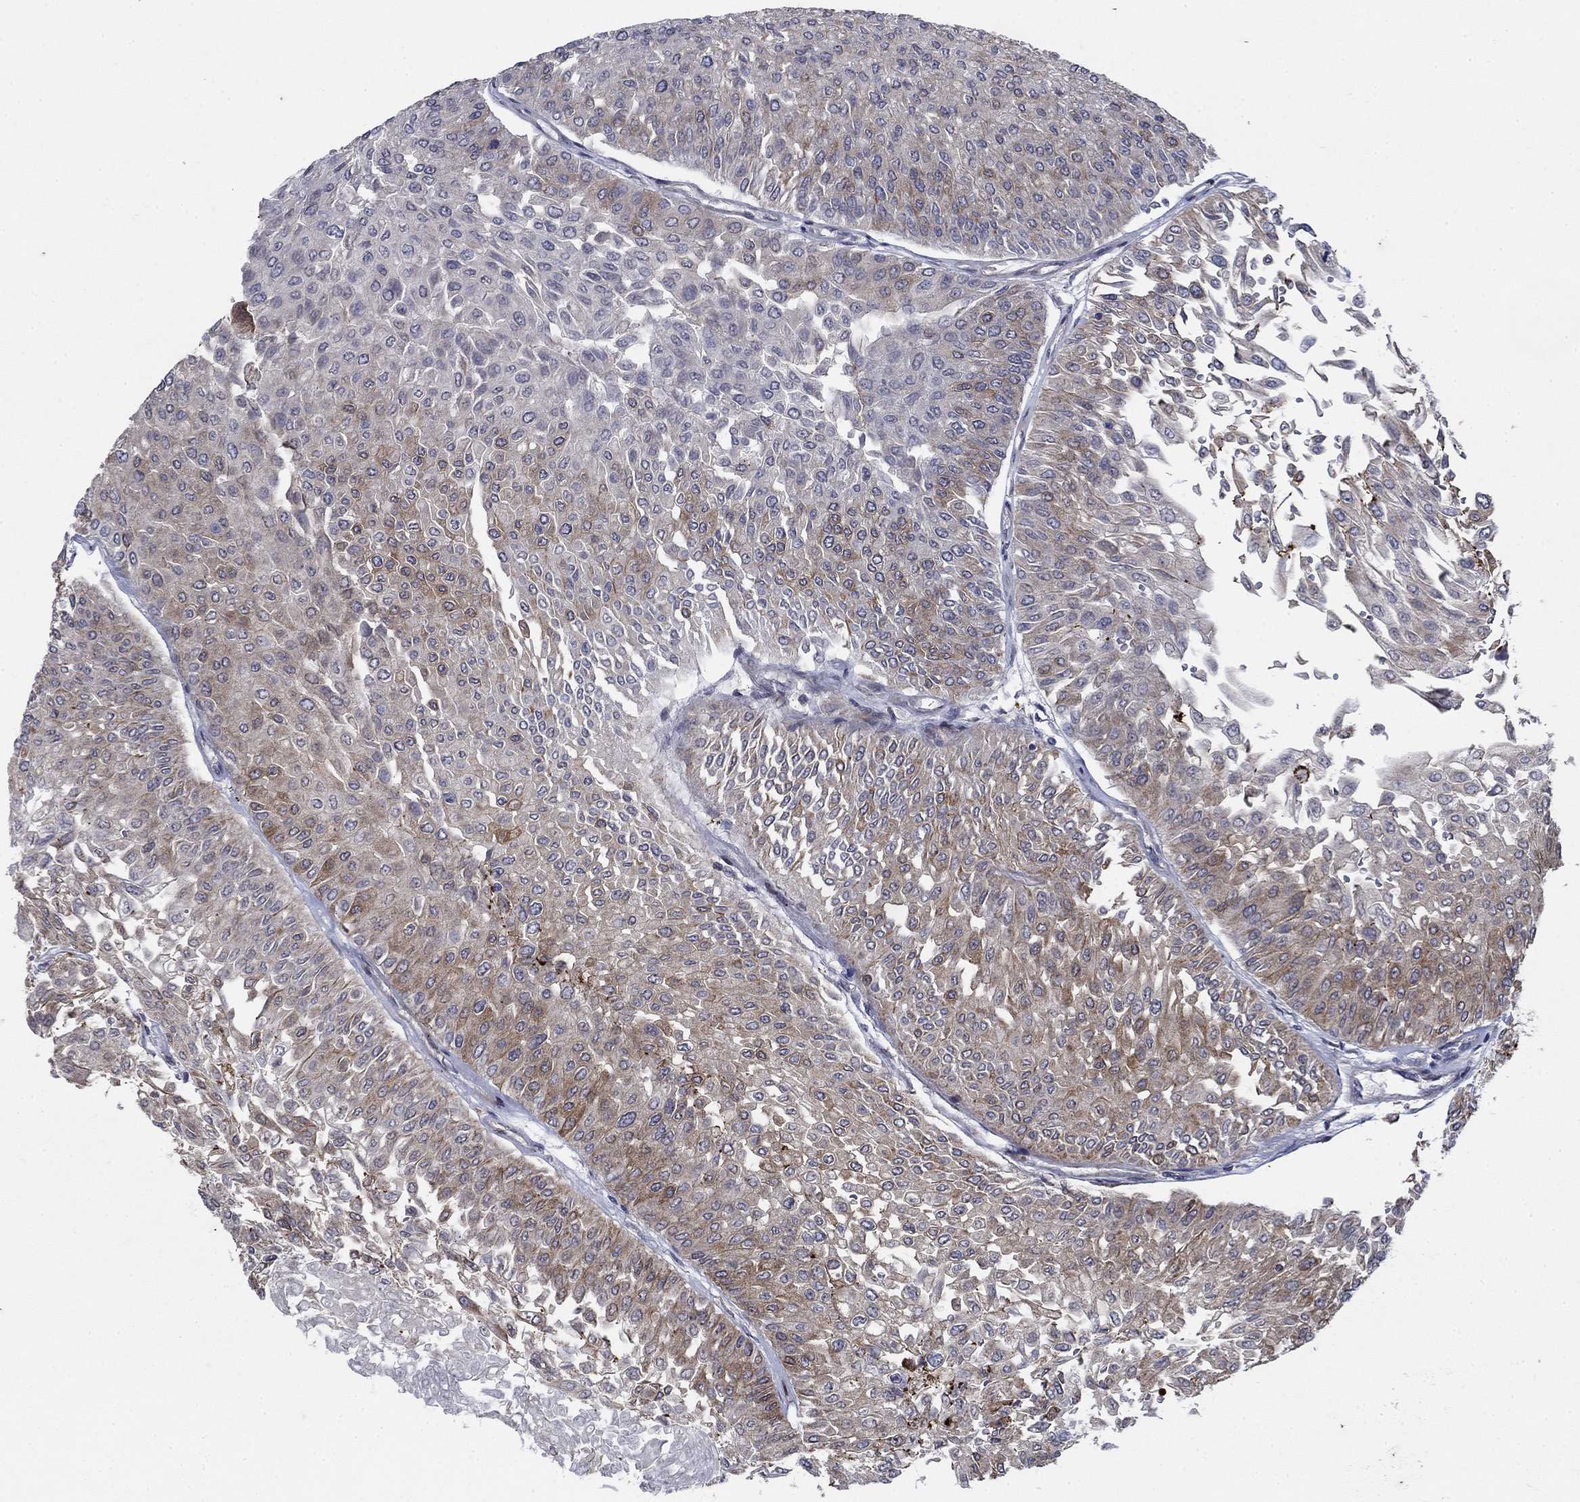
{"staining": {"intensity": "moderate", "quantity": "<25%", "location": "cytoplasmic/membranous"}, "tissue": "urothelial cancer", "cell_type": "Tumor cells", "image_type": "cancer", "snomed": [{"axis": "morphology", "description": "Urothelial carcinoma, Low grade"}, {"axis": "topography", "description": "Urinary bladder"}], "caption": "Protein expression by immunohistochemistry (IHC) displays moderate cytoplasmic/membranous positivity in approximately <25% of tumor cells in urothelial carcinoma (low-grade).", "gene": "DHRS7", "patient": {"sex": "male", "age": 67}}